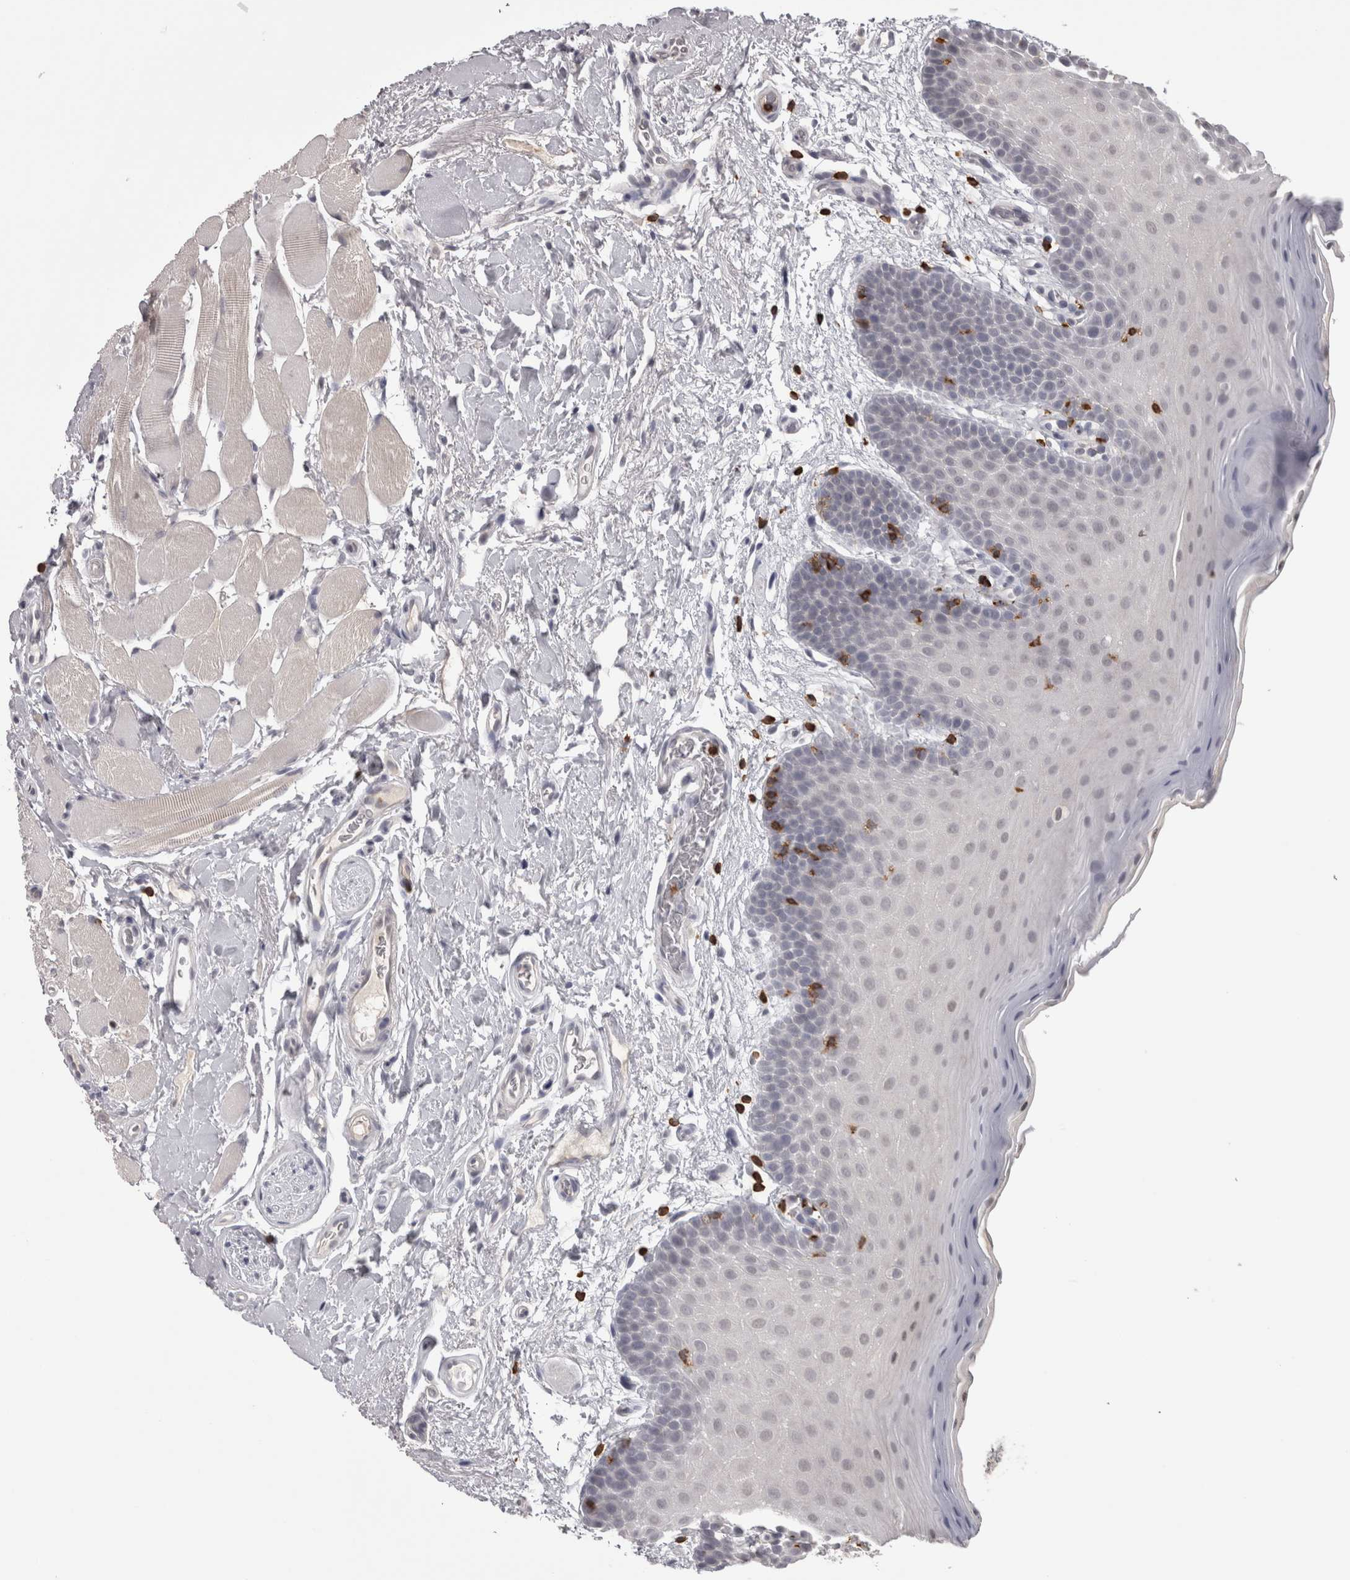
{"staining": {"intensity": "negative", "quantity": "none", "location": "none"}, "tissue": "oral mucosa", "cell_type": "Squamous epithelial cells", "image_type": "normal", "snomed": [{"axis": "morphology", "description": "Normal tissue, NOS"}, {"axis": "topography", "description": "Oral tissue"}], "caption": "IHC image of unremarkable oral mucosa: oral mucosa stained with DAB demonstrates no significant protein expression in squamous epithelial cells.", "gene": "SKAP1", "patient": {"sex": "male", "age": 62}}